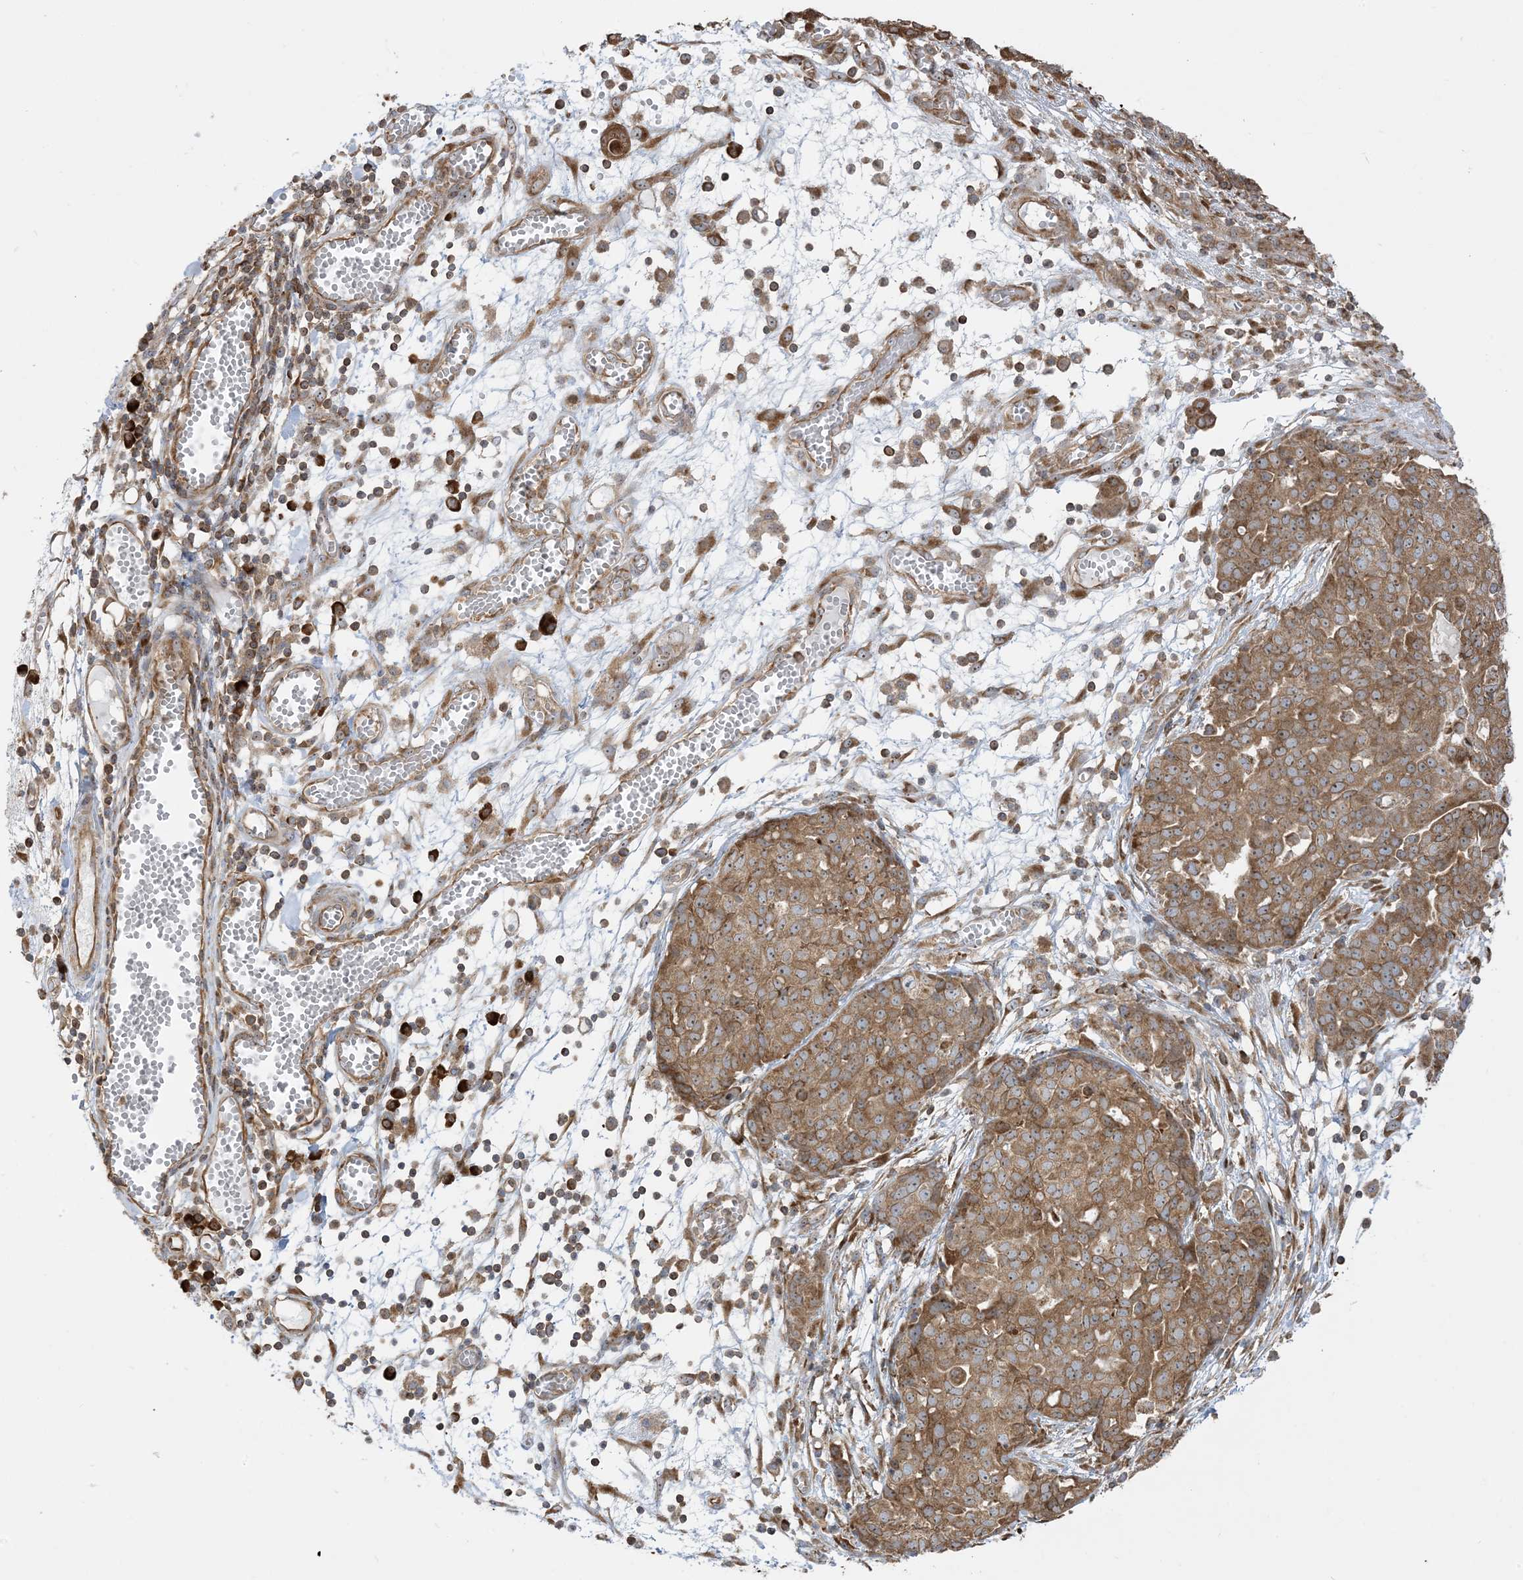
{"staining": {"intensity": "moderate", "quantity": ">75%", "location": "cytoplasmic/membranous,nuclear"}, "tissue": "ovarian cancer", "cell_type": "Tumor cells", "image_type": "cancer", "snomed": [{"axis": "morphology", "description": "Cystadenocarcinoma, serous, NOS"}, {"axis": "topography", "description": "Soft tissue"}, {"axis": "topography", "description": "Ovary"}], "caption": "IHC (DAB (3,3'-diaminobenzidine)) staining of human ovarian serous cystadenocarcinoma reveals moderate cytoplasmic/membranous and nuclear protein positivity in about >75% of tumor cells. (Brightfield microscopy of DAB IHC at high magnification).", "gene": "SRP72", "patient": {"sex": "female", "age": 57}}